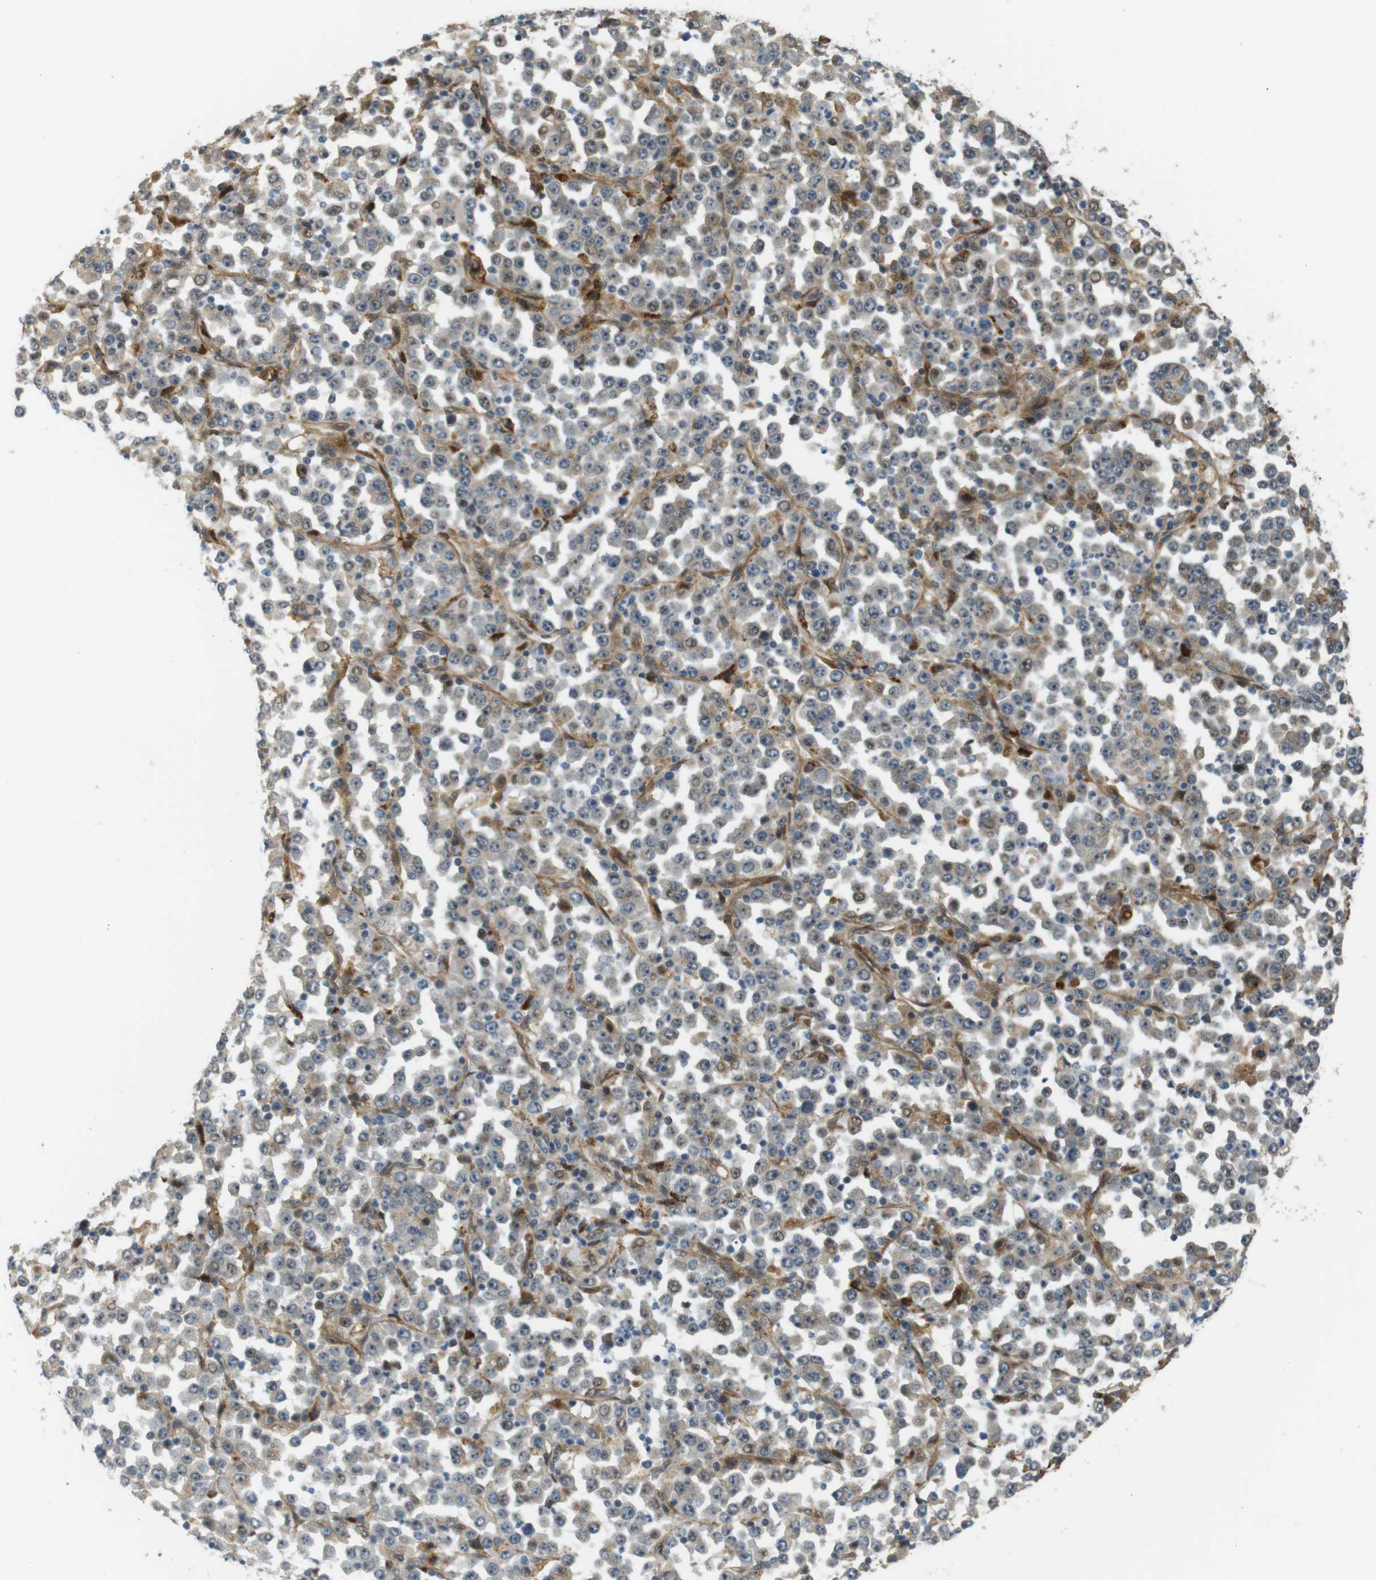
{"staining": {"intensity": "weak", "quantity": "<25%", "location": "cytoplasmic/membranous"}, "tissue": "stomach cancer", "cell_type": "Tumor cells", "image_type": "cancer", "snomed": [{"axis": "morphology", "description": "Normal tissue, NOS"}, {"axis": "morphology", "description": "Adenocarcinoma, NOS"}, {"axis": "topography", "description": "Stomach, upper"}, {"axis": "topography", "description": "Stomach"}], "caption": "This is a photomicrograph of IHC staining of stomach adenocarcinoma, which shows no expression in tumor cells.", "gene": "TSPAN9", "patient": {"sex": "male", "age": 59}}